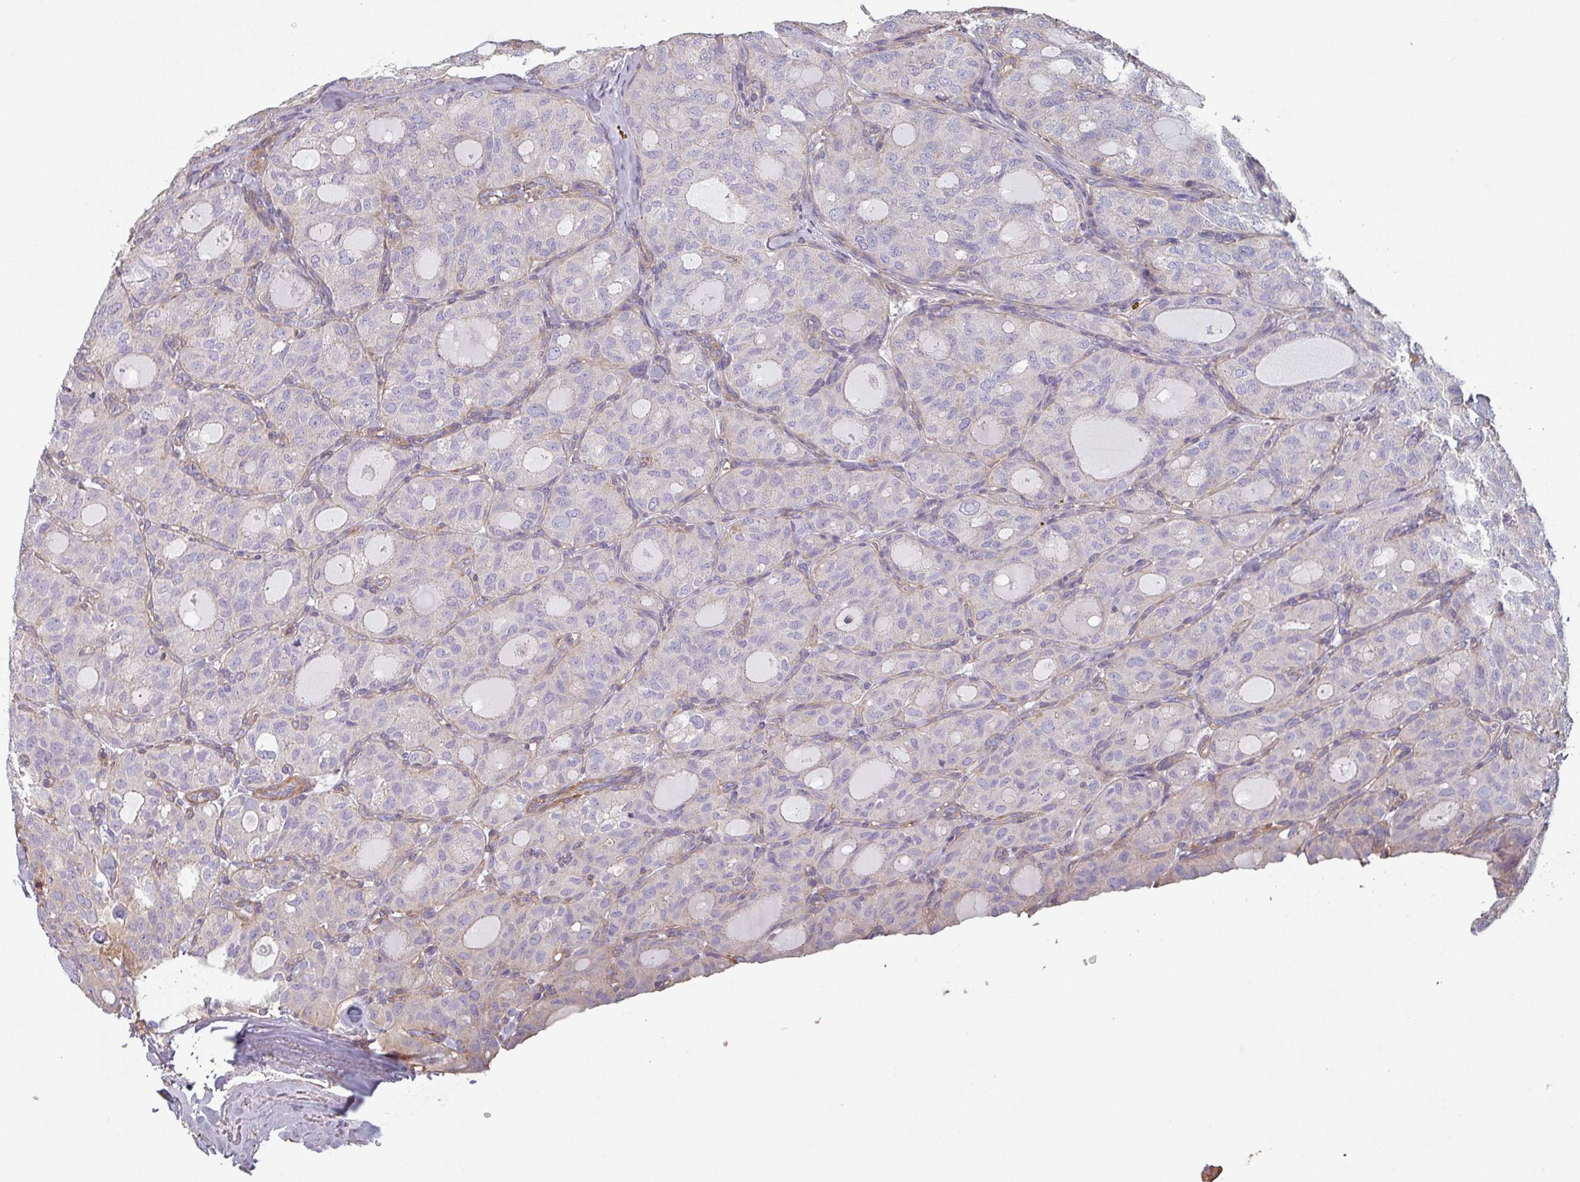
{"staining": {"intensity": "negative", "quantity": "none", "location": "none"}, "tissue": "thyroid cancer", "cell_type": "Tumor cells", "image_type": "cancer", "snomed": [{"axis": "morphology", "description": "Follicular adenoma carcinoma, NOS"}, {"axis": "topography", "description": "Thyroid gland"}], "caption": "Tumor cells show no significant staining in thyroid cancer.", "gene": "GSTA4", "patient": {"sex": "male", "age": 75}}